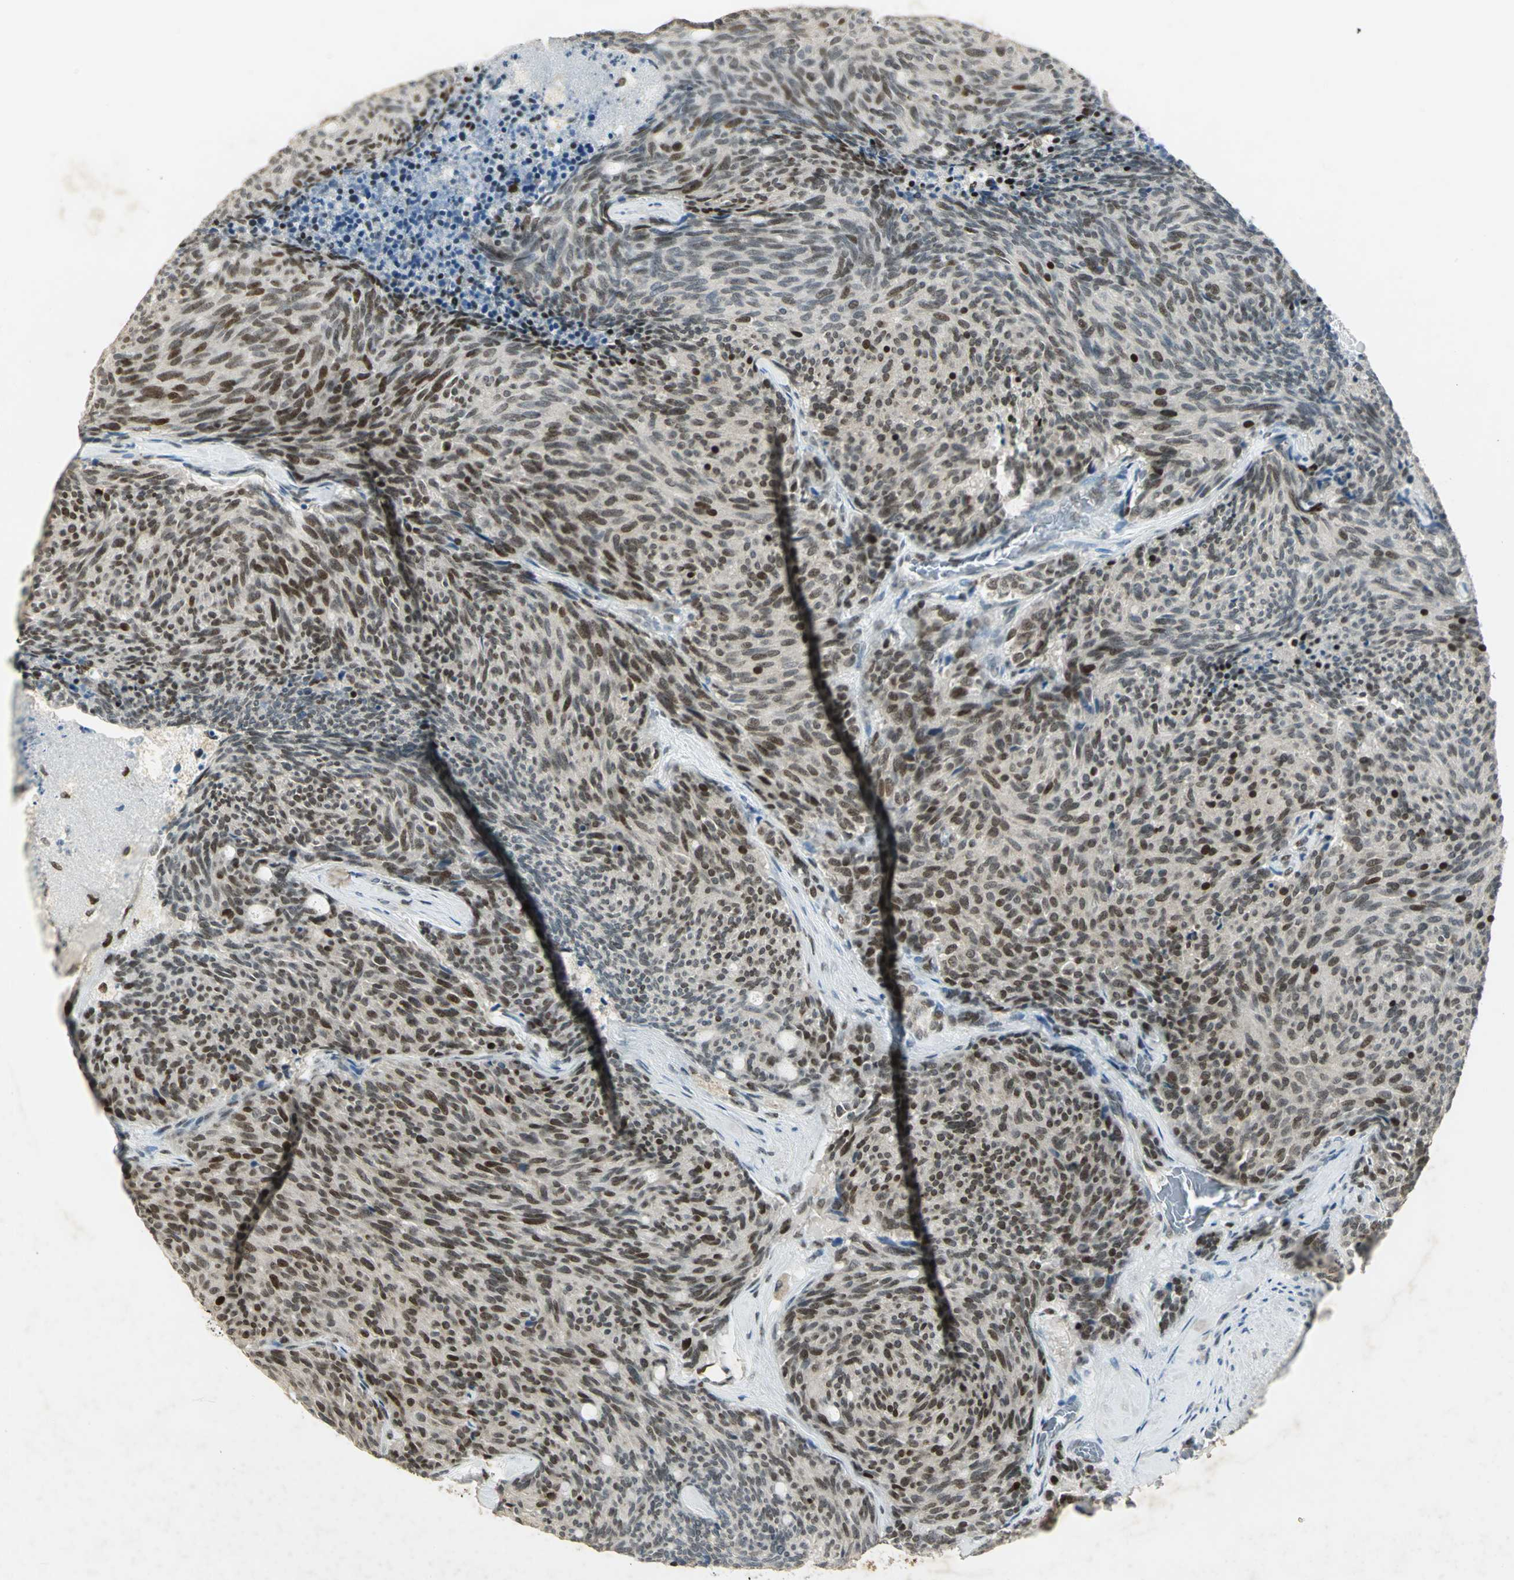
{"staining": {"intensity": "strong", "quantity": "25%-75%", "location": "nuclear"}, "tissue": "carcinoid", "cell_type": "Tumor cells", "image_type": "cancer", "snomed": [{"axis": "morphology", "description": "Carcinoid, malignant, NOS"}, {"axis": "topography", "description": "Pancreas"}], "caption": "There is high levels of strong nuclear positivity in tumor cells of carcinoid, as demonstrated by immunohistochemical staining (brown color).", "gene": "AK6", "patient": {"sex": "female", "age": 54}}